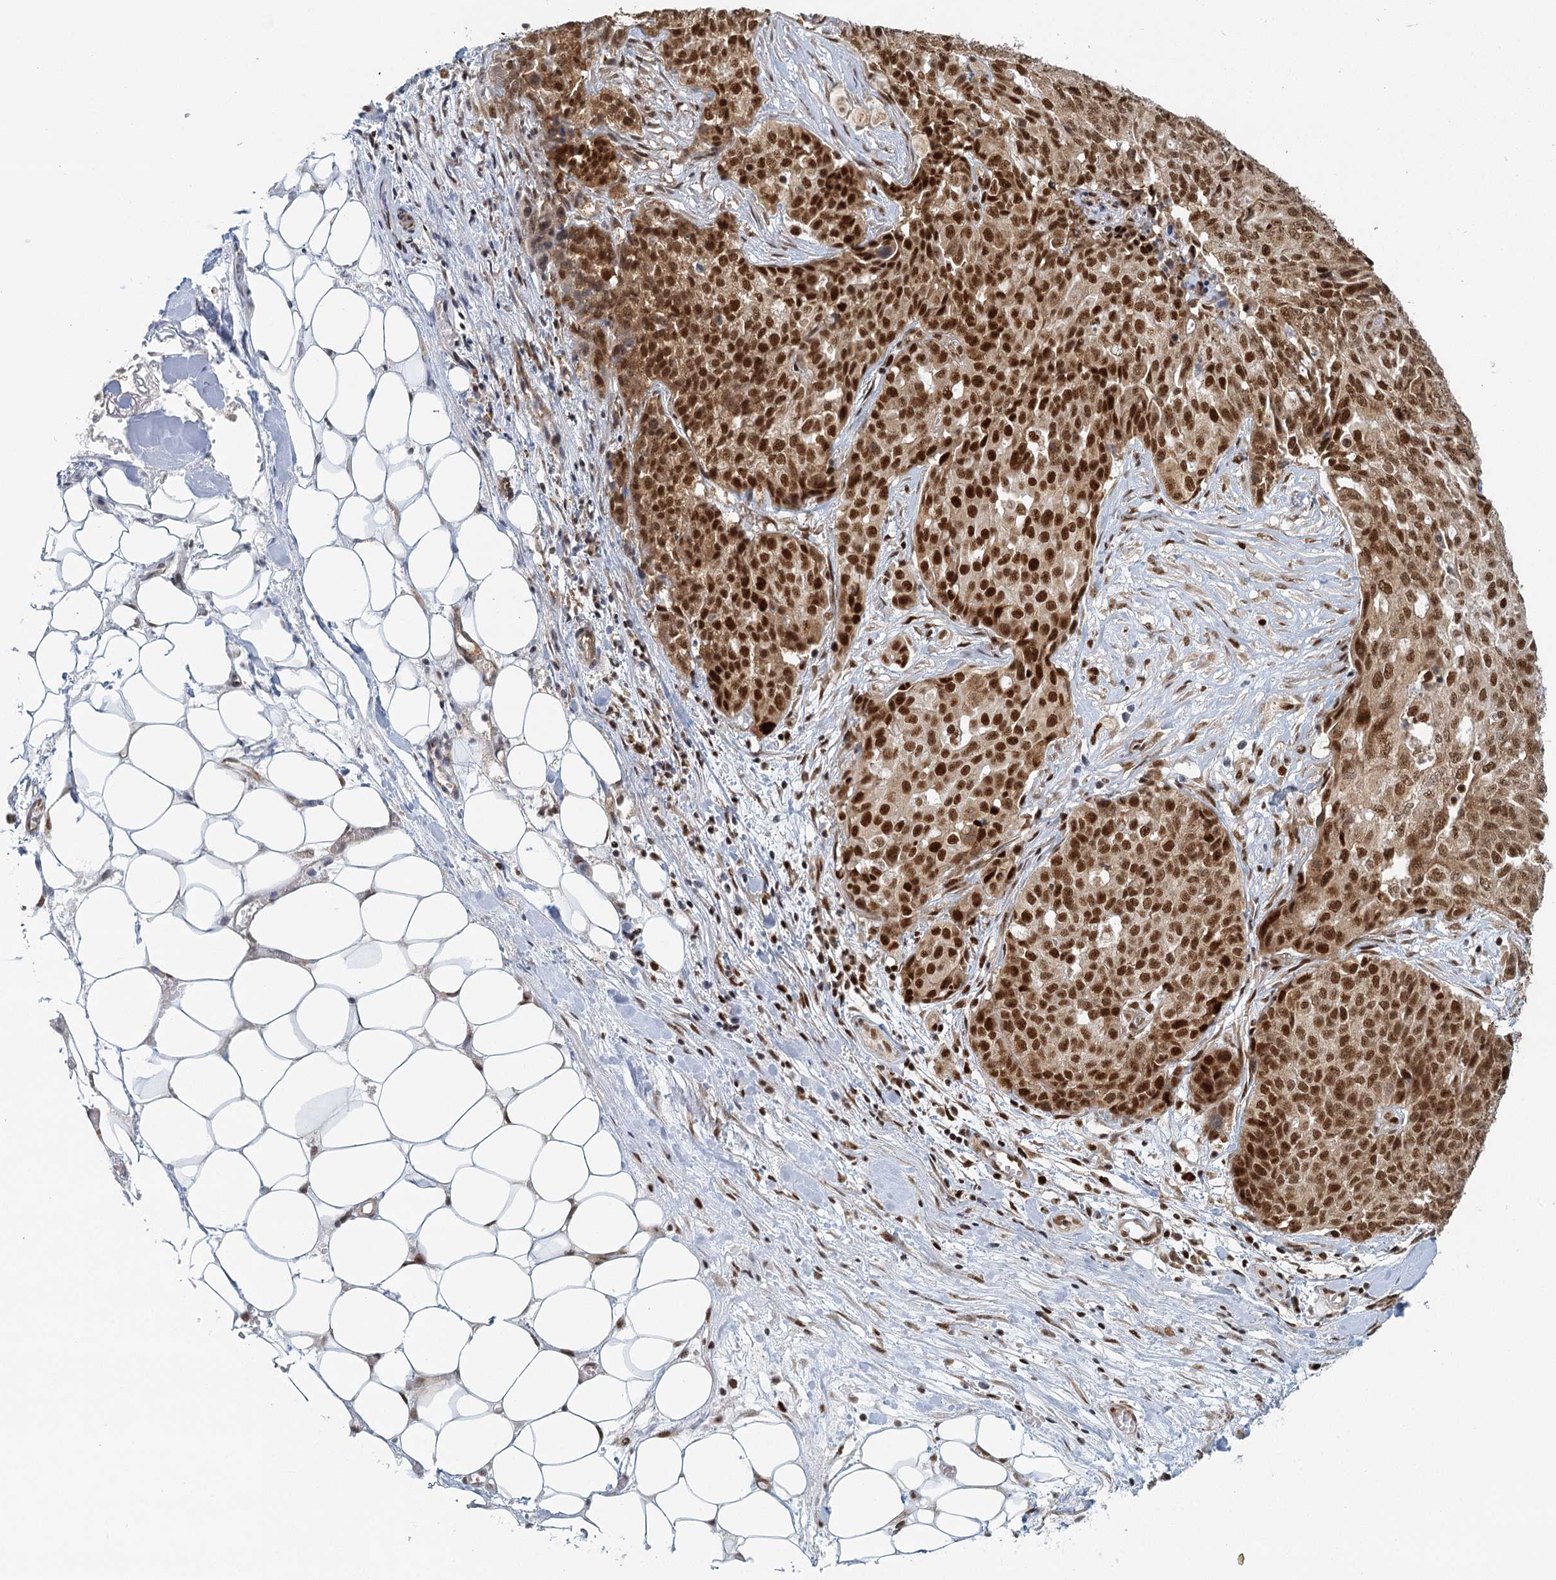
{"staining": {"intensity": "strong", "quantity": ">75%", "location": "nuclear"}, "tissue": "ovarian cancer", "cell_type": "Tumor cells", "image_type": "cancer", "snomed": [{"axis": "morphology", "description": "Cystadenocarcinoma, serous, NOS"}, {"axis": "topography", "description": "Soft tissue"}, {"axis": "topography", "description": "Ovary"}], "caption": "High-power microscopy captured an IHC photomicrograph of ovarian cancer, revealing strong nuclear positivity in approximately >75% of tumor cells.", "gene": "GPATCH11", "patient": {"sex": "female", "age": 57}}